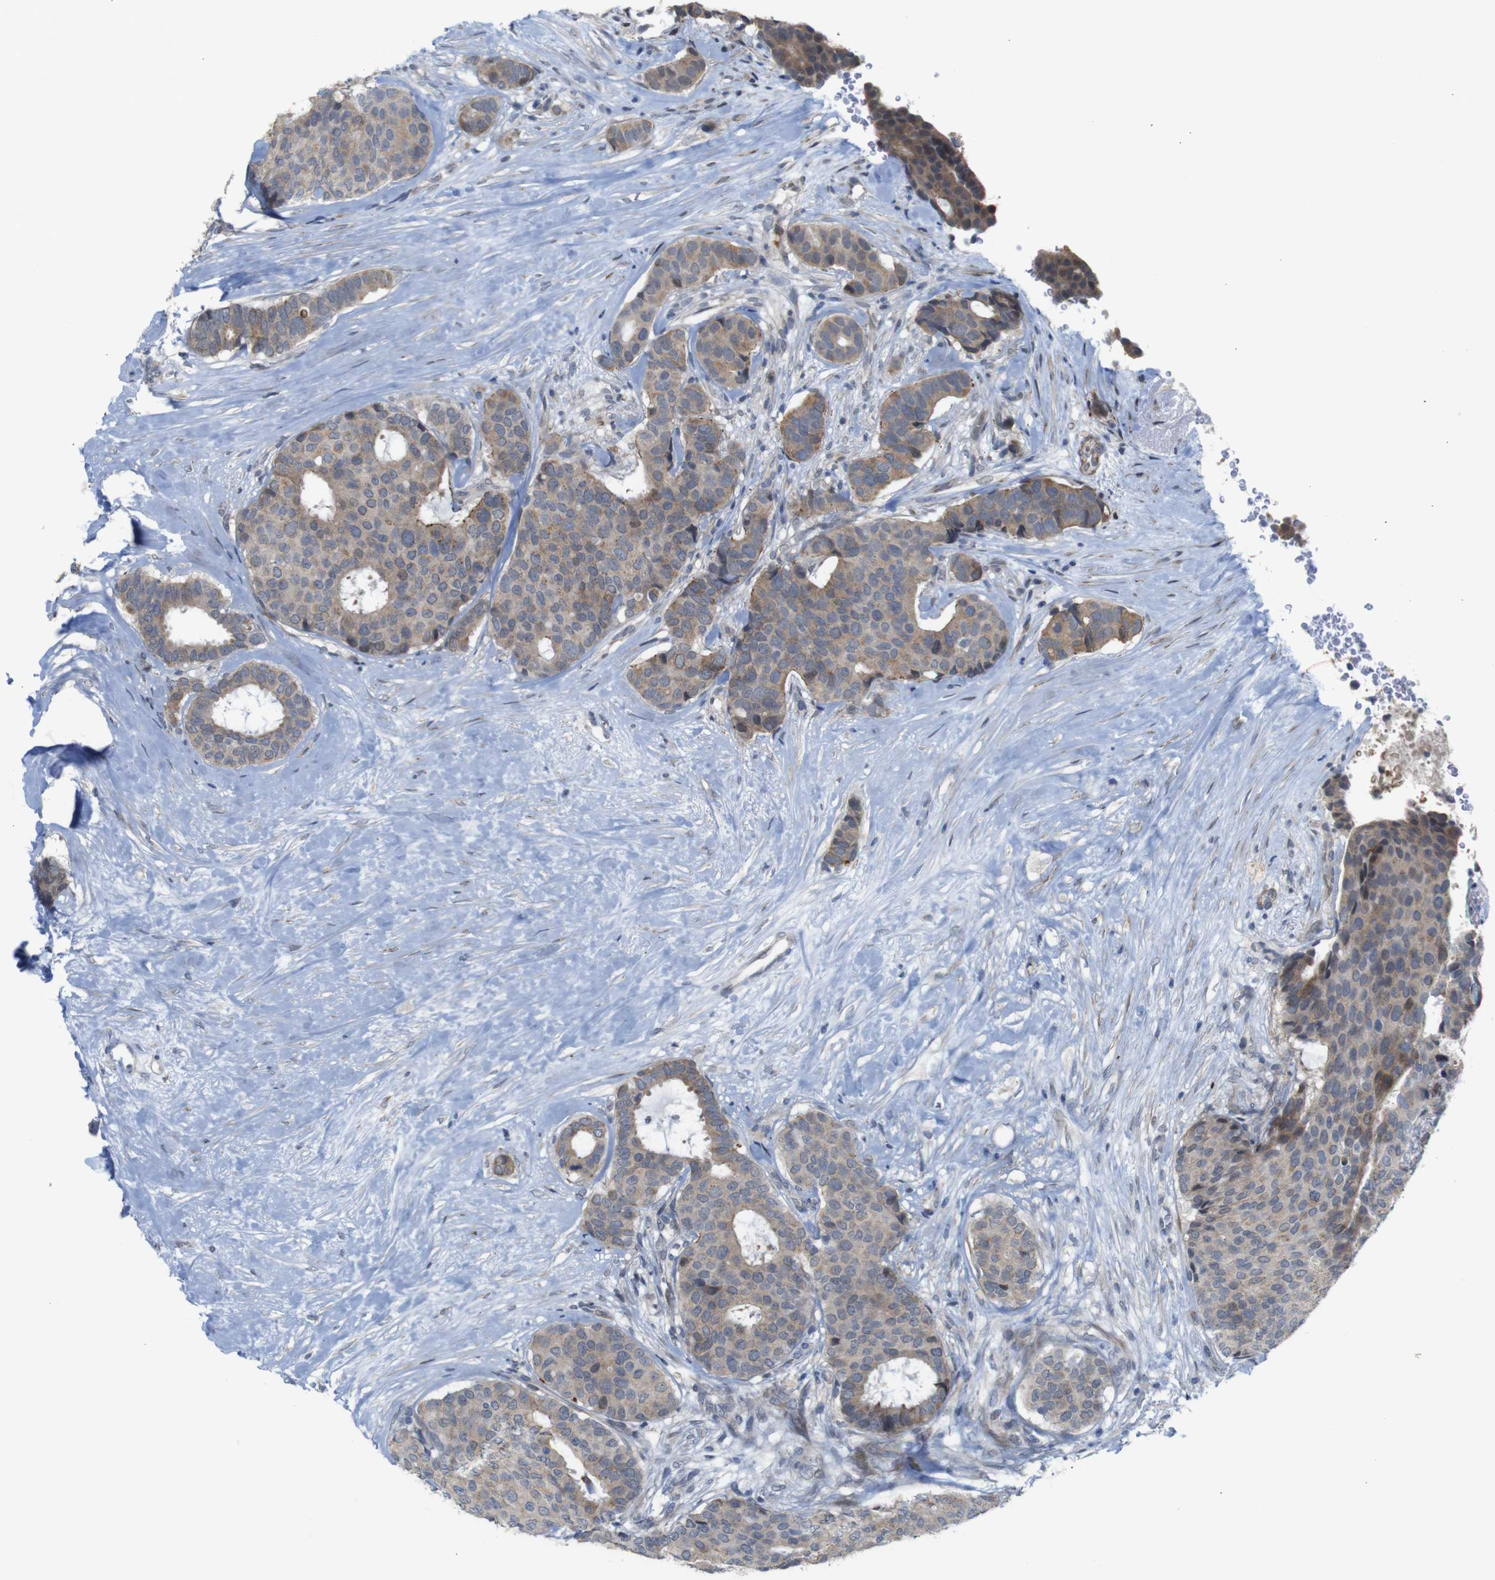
{"staining": {"intensity": "weak", "quantity": ">75%", "location": "cytoplasmic/membranous"}, "tissue": "breast cancer", "cell_type": "Tumor cells", "image_type": "cancer", "snomed": [{"axis": "morphology", "description": "Duct carcinoma"}, {"axis": "topography", "description": "Breast"}], "caption": "Protein expression analysis of invasive ductal carcinoma (breast) demonstrates weak cytoplasmic/membranous staining in approximately >75% of tumor cells.", "gene": "ATP7B", "patient": {"sex": "female", "age": 75}}